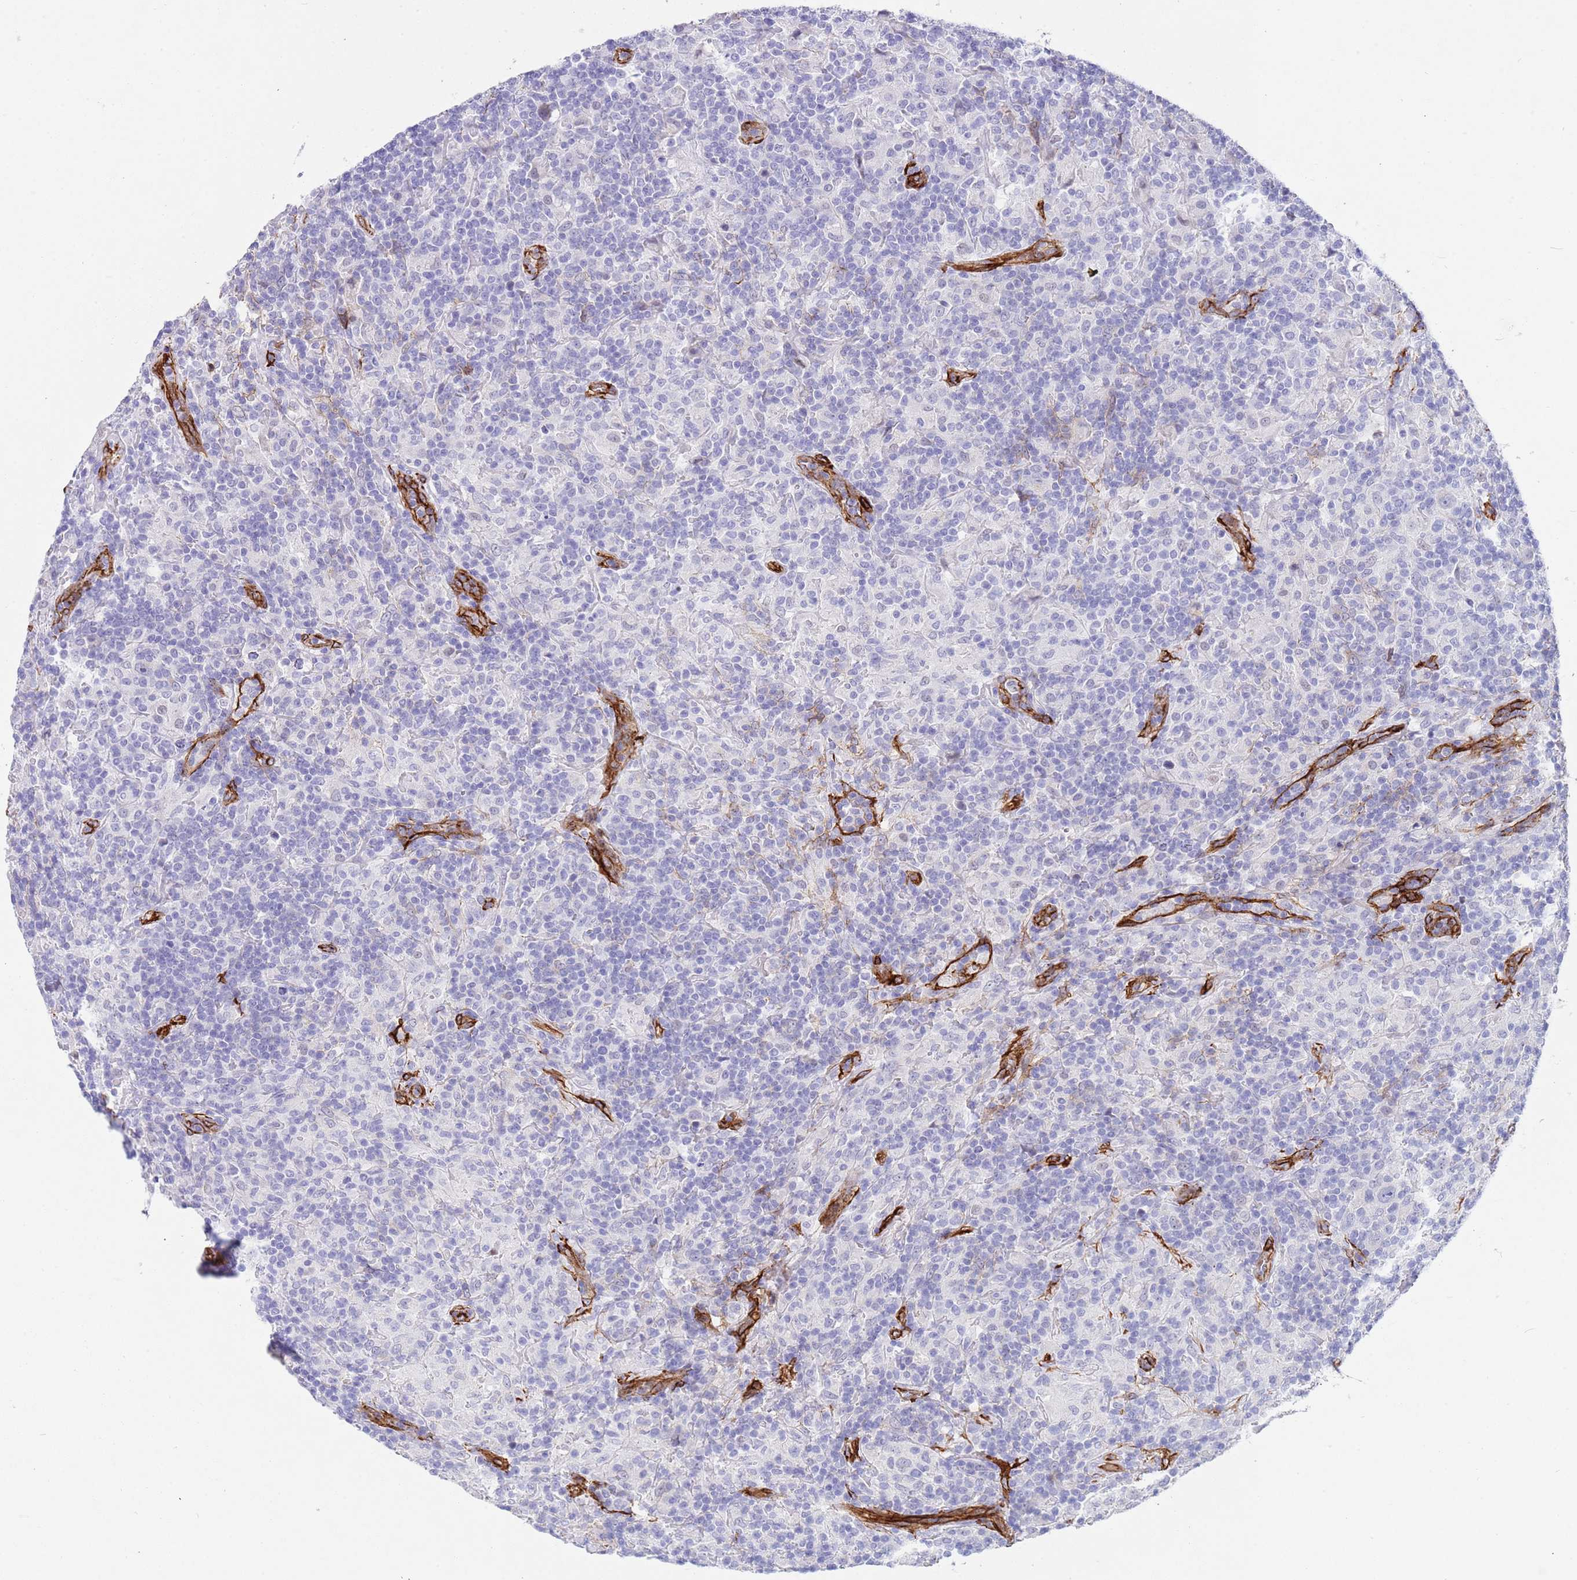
{"staining": {"intensity": "negative", "quantity": "none", "location": "none"}, "tissue": "lymphoma", "cell_type": "Tumor cells", "image_type": "cancer", "snomed": [{"axis": "morphology", "description": "Hodgkin's disease, NOS"}, {"axis": "topography", "description": "Lymph node"}], "caption": "IHC photomicrograph of lymphoma stained for a protein (brown), which demonstrates no staining in tumor cells. (DAB IHC visualized using brightfield microscopy, high magnification).", "gene": "CAV2", "patient": {"sex": "male", "age": 70}}